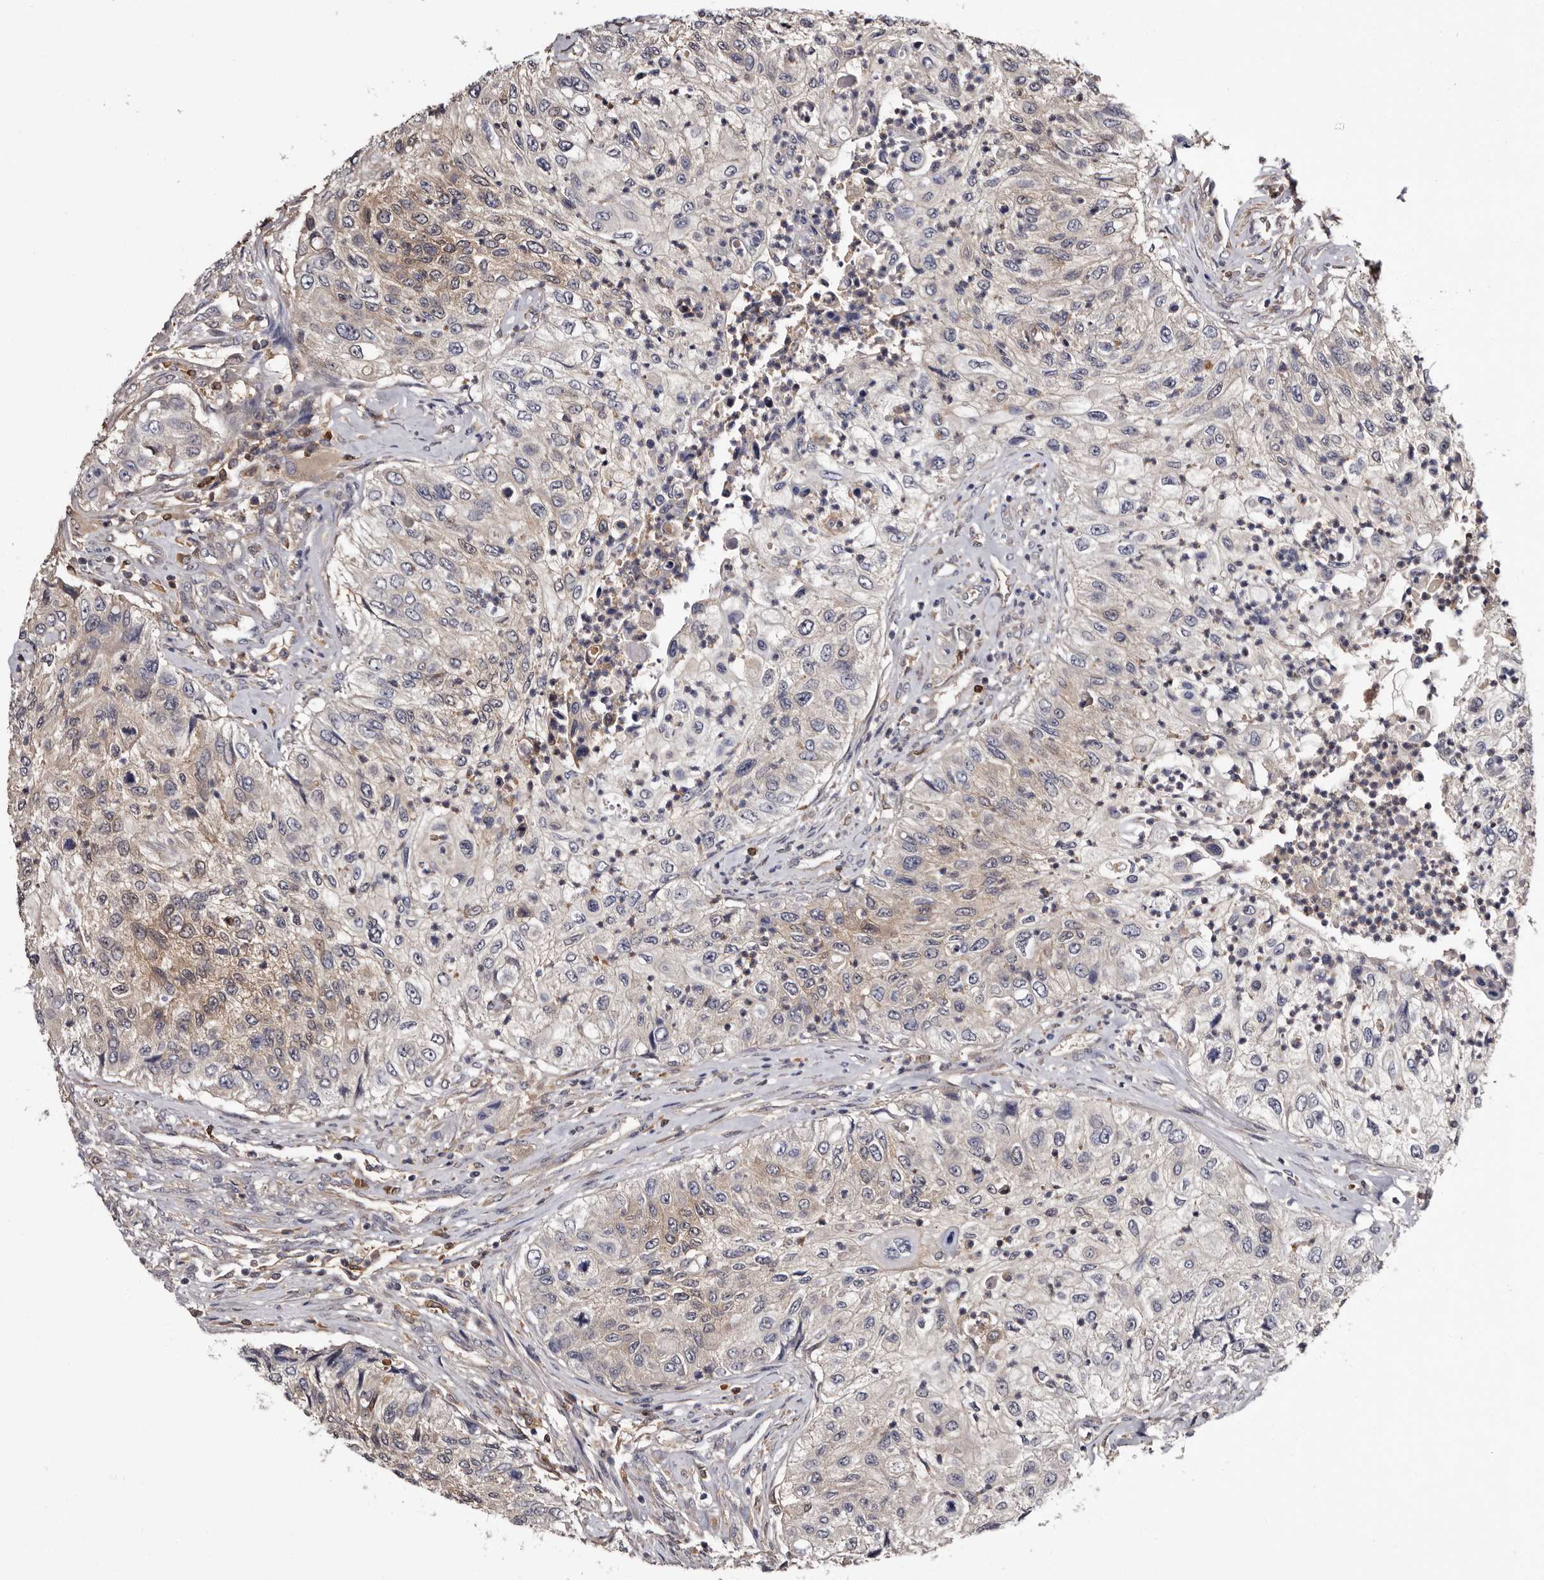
{"staining": {"intensity": "weak", "quantity": "25%-75%", "location": "cytoplasmic/membranous"}, "tissue": "urothelial cancer", "cell_type": "Tumor cells", "image_type": "cancer", "snomed": [{"axis": "morphology", "description": "Urothelial carcinoma, High grade"}, {"axis": "topography", "description": "Urinary bladder"}], "caption": "There is low levels of weak cytoplasmic/membranous positivity in tumor cells of urothelial cancer, as demonstrated by immunohistochemical staining (brown color).", "gene": "DNPH1", "patient": {"sex": "female", "age": 60}}